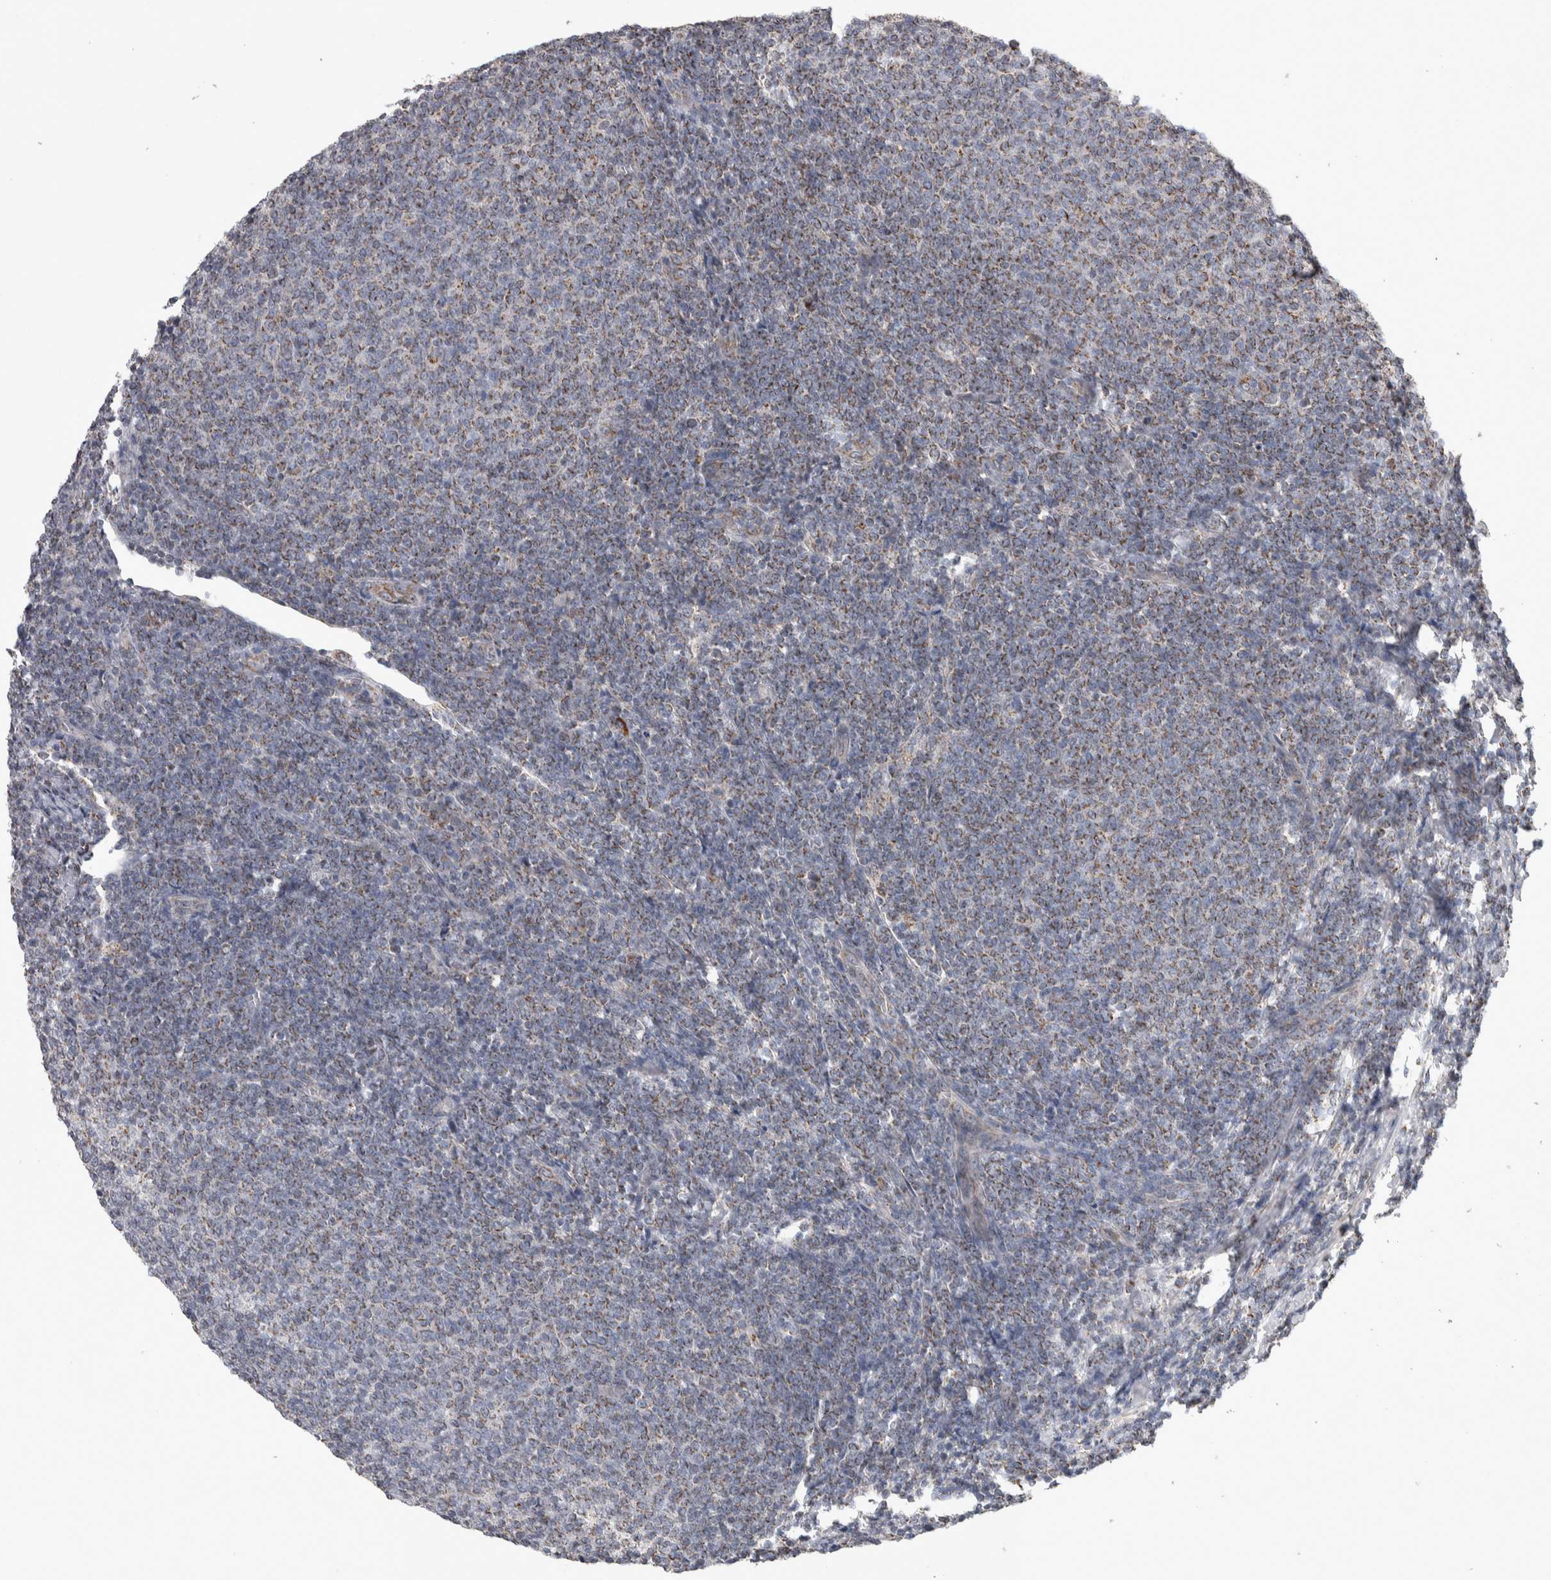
{"staining": {"intensity": "weak", "quantity": "25%-75%", "location": "cytoplasmic/membranous"}, "tissue": "lymphoma", "cell_type": "Tumor cells", "image_type": "cancer", "snomed": [{"axis": "morphology", "description": "Malignant lymphoma, non-Hodgkin's type, Low grade"}, {"axis": "topography", "description": "Lymph node"}], "caption": "Immunohistochemistry (DAB) staining of malignant lymphoma, non-Hodgkin's type (low-grade) displays weak cytoplasmic/membranous protein expression in approximately 25%-75% of tumor cells. The protein of interest is stained brown, and the nuclei are stained in blue (DAB IHC with brightfield microscopy, high magnification).", "gene": "SCO1", "patient": {"sex": "male", "age": 66}}